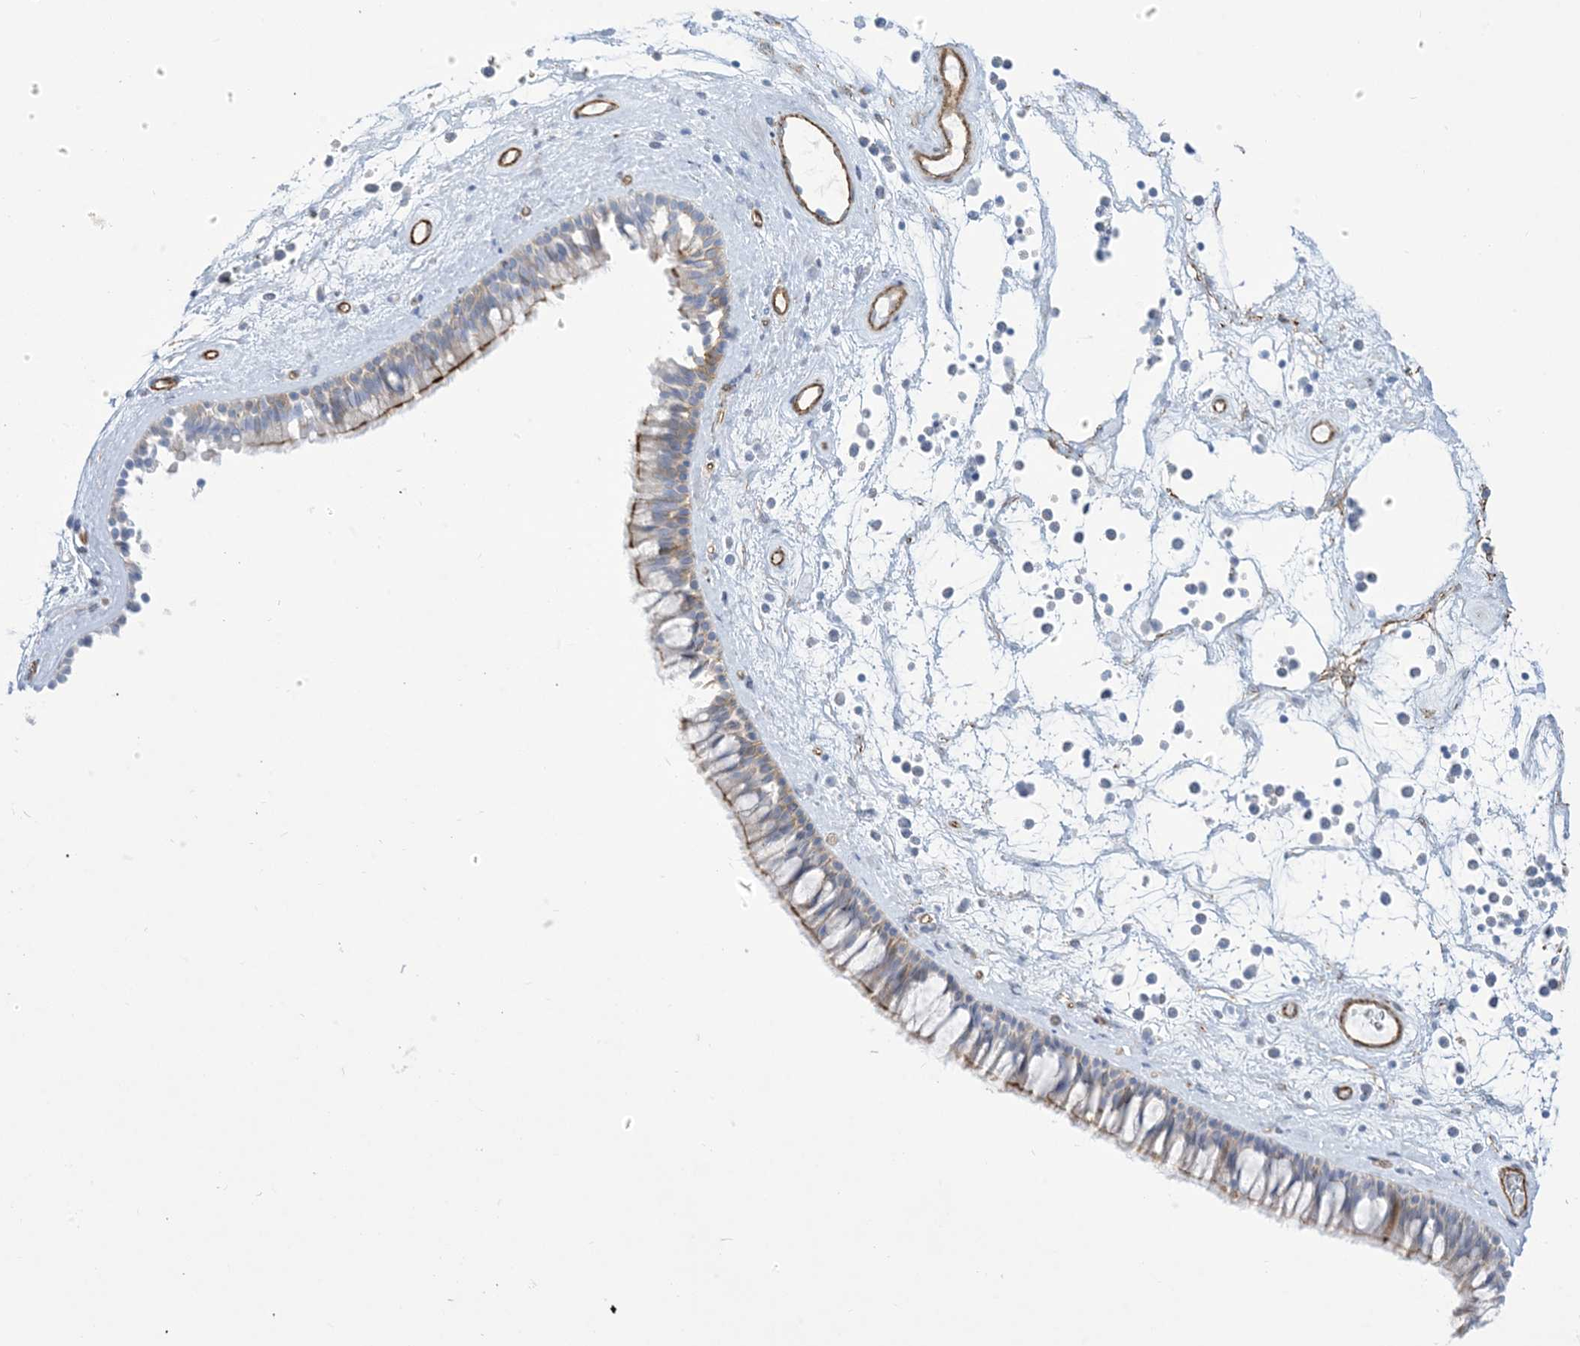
{"staining": {"intensity": "strong", "quantity": "25%-75%", "location": "cytoplasmic/membranous"}, "tissue": "nasopharynx", "cell_type": "Respiratory epithelial cells", "image_type": "normal", "snomed": [{"axis": "morphology", "description": "Normal tissue, NOS"}, {"axis": "topography", "description": "Nasopharynx"}], "caption": "Protein expression analysis of normal nasopharynx demonstrates strong cytoplasmic/membranous staining in about 25%-75% of respiratory epithelial cells.", "gene": "B3GNT7", "patient": {"sex": "male", "age": 64}}